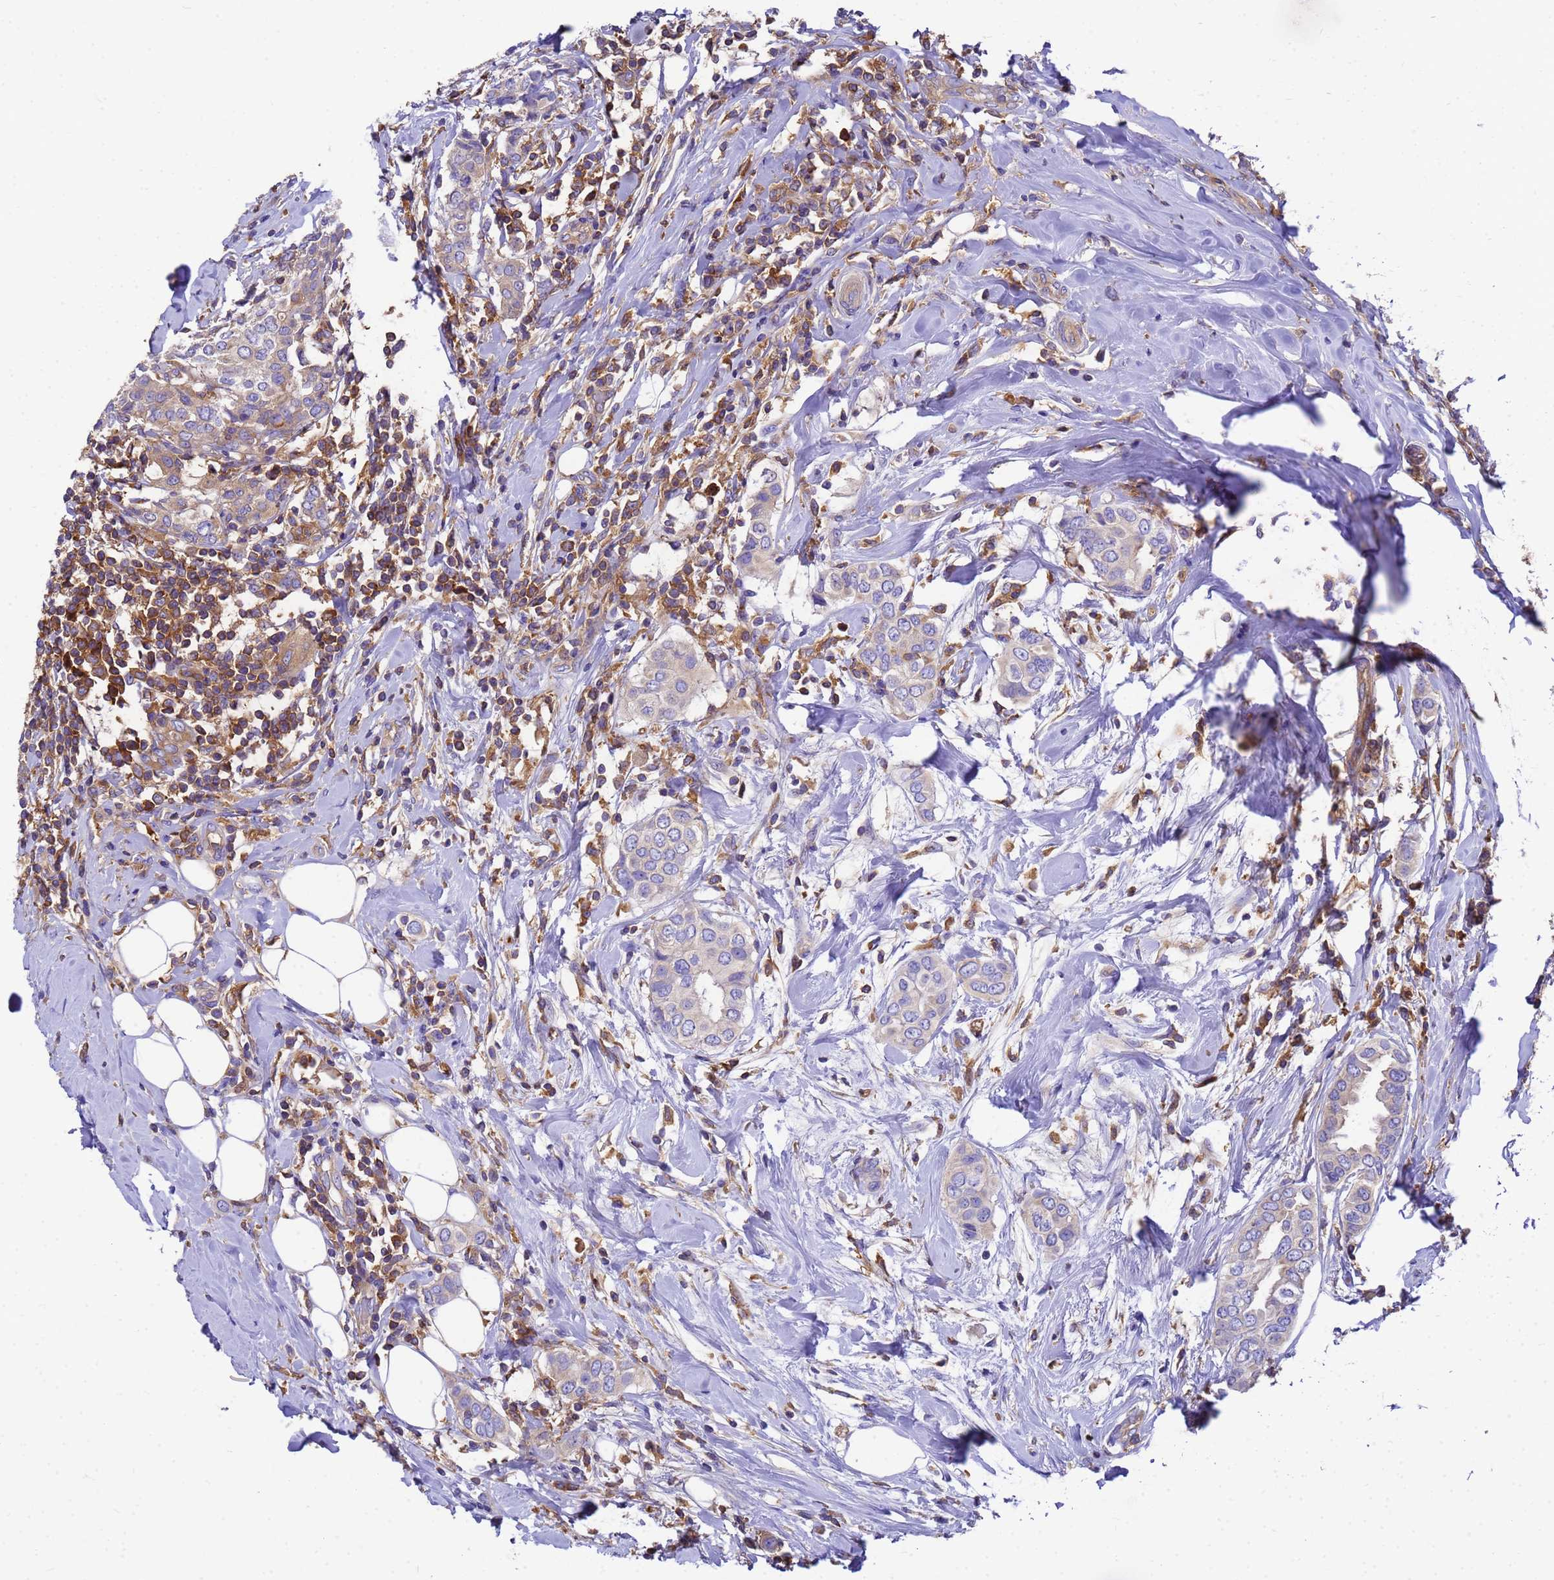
{"staining": {"intensity": "negative", "quantity": "none", "location": "none"}, "tissue": "breast cancer", "cell_type": "Tumor cells", "image_type": "cancer", "snomed": [{"axis": "morphology", "description": "Lobular carcinoma"}, {"axis": "topography", "description": "Breast"}], "caption": "The immunohistochemistry (IHC) histopathology image has no significant expression in tumor cells of breast lobular carcinoma tissue. (Brightfield microscopy of DAB (3,3'-diaminobenzidine) IHC at high magnification).", "gene": "ZNF235", "patient": {"sex": "female", "age": 51}}